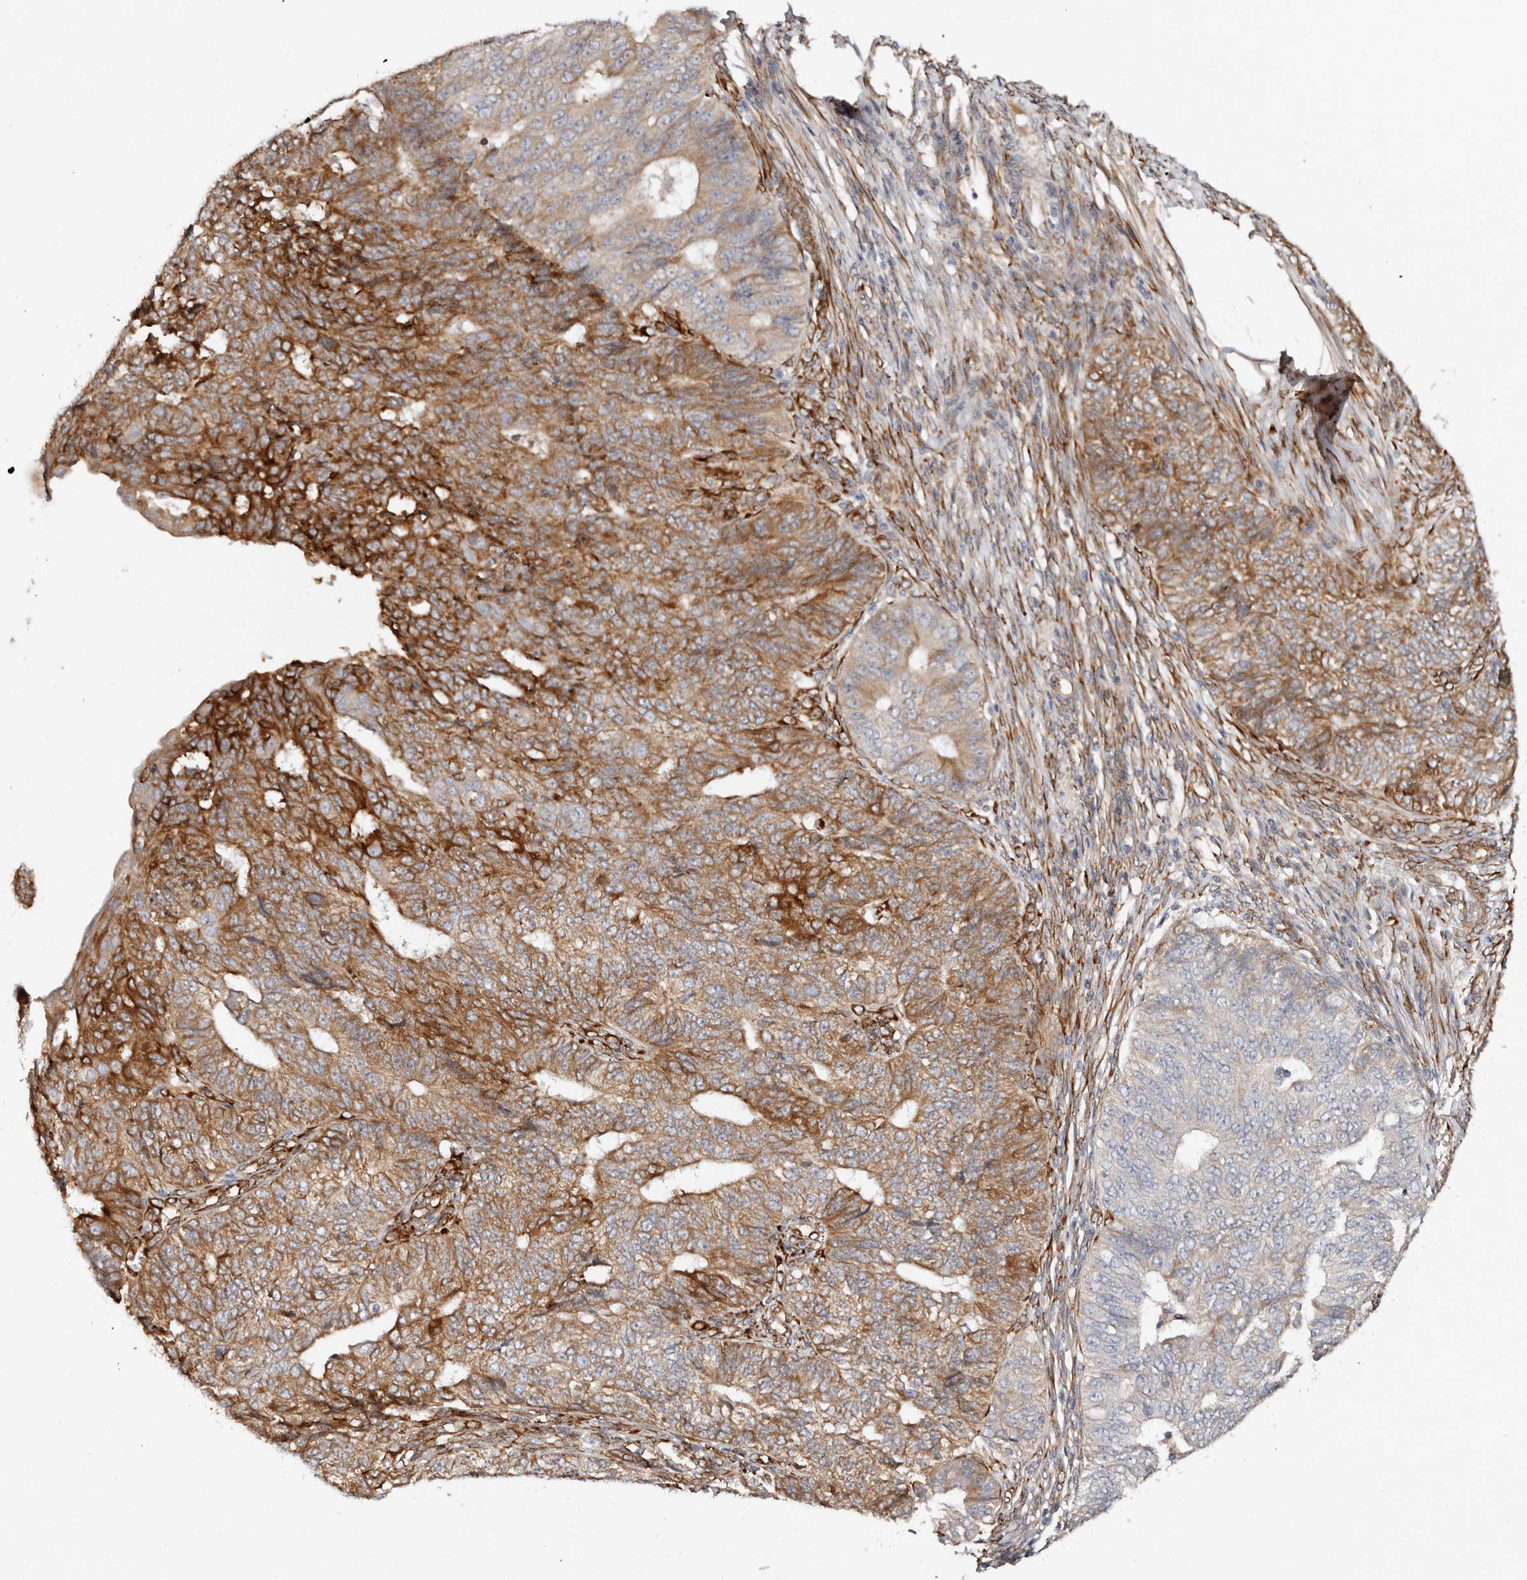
{"staining": {"intensity": "strong", "quantity": ">75%", "location": "cytoplasmic/membranous"}, "tissue": "endometrial cancer", "cell_type": "Tumor cells", "image_type": "cancer", "snomed": [{"axis": "morphology", "description": "Adenocarcinoma, NOS"}, {"axis": "topography", "description": "Endometrium"}], "caption": "Immunohistochemical staining of human endometrial adenocarcinoma exhibits strong cytoplasmic/membranous protein staining in approximately >75% of tumor cells. The staining was performed using DAB, with brown indicating positive protein expression. Nuclei are stained blue with hematoxylin.", "gene": "SERPINH1", "patient": {"sex": "female", "age": 32}}